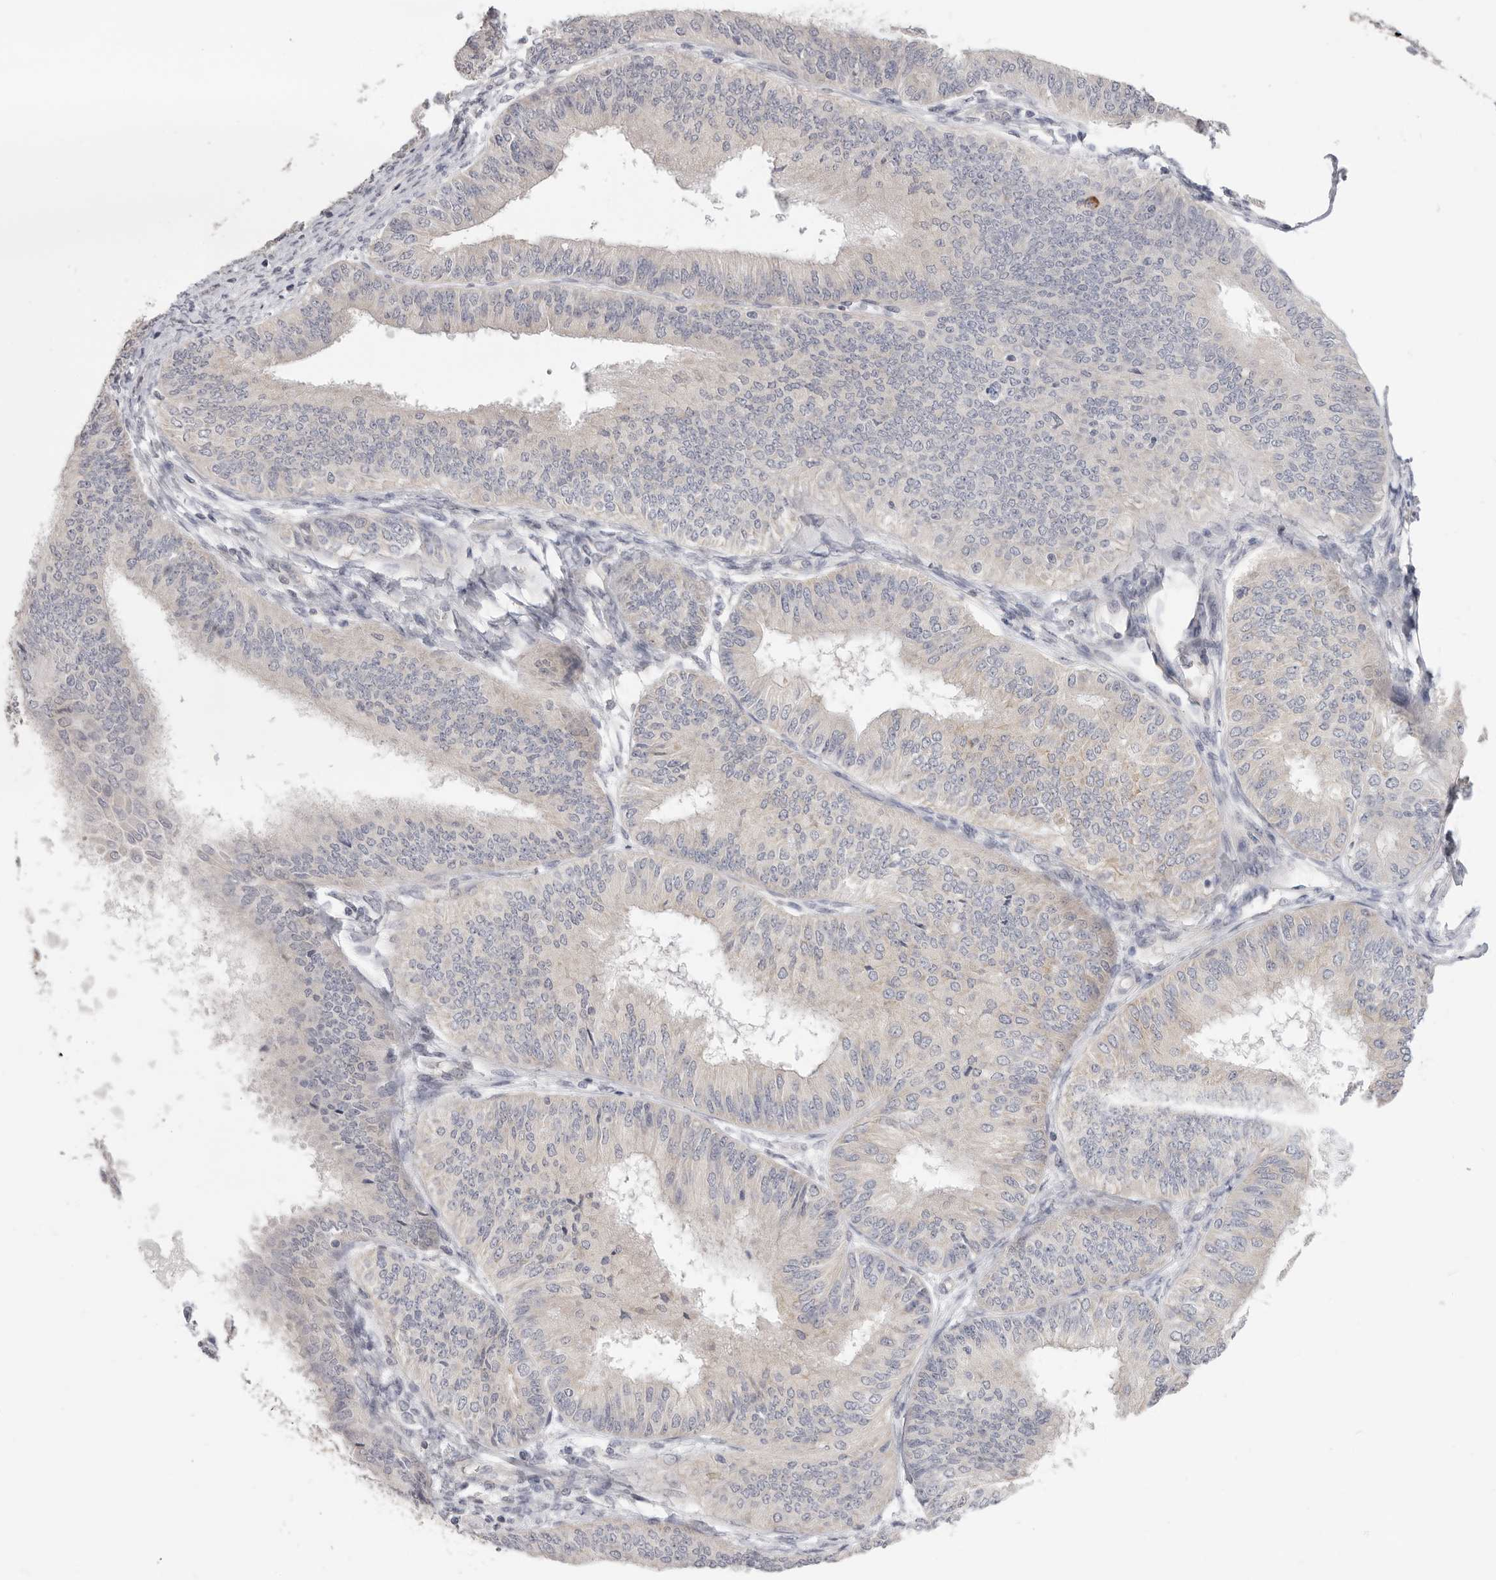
{"staining": {"intensity": "negative", "quantity": "none", "location": "none"}, "tissue": "endometrial cancer", "cell_type": "Tumor cells", "image_type": "cancer", "snomed": [{"axis": "morphology", "description": "Adenocarcinoma, NOS"}, {"axis": "topography", "description": "Endometrium"}], "caption": "Adenocarcinoma (endometrial) stained for a protein using immunohistochemistry (IHC) shows no positivity tumor cells.", "gene": "XIRP1", "patient": {"sex": "female", "age": 58}}